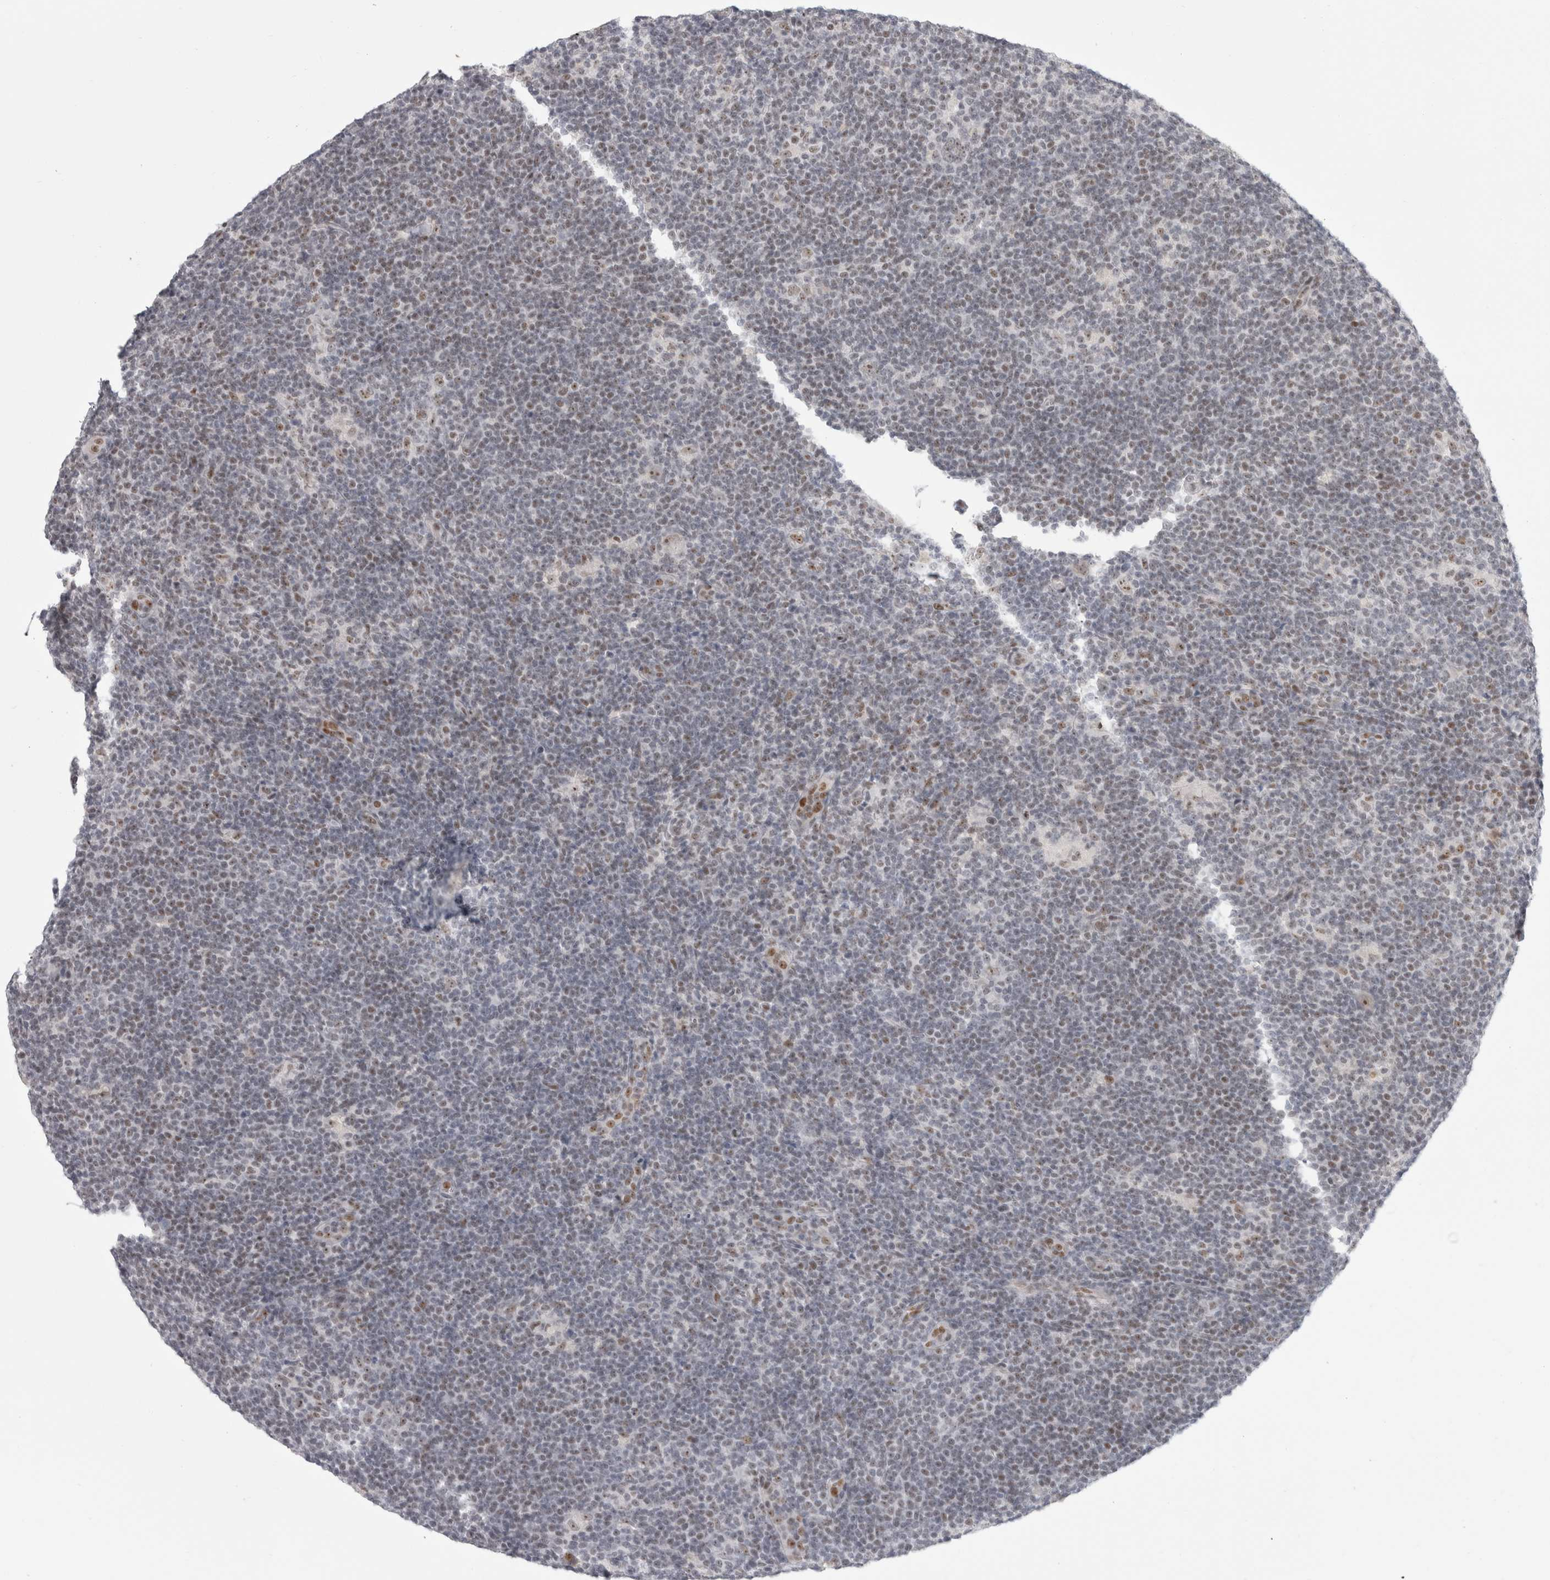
{"staining": {"intensity": "weak", "quantity": "25%-75%", "location": "nuclear"}, "tissue": "lymphoma", "cell_type": "Tumor cells", "image_type": "cancer", "snomed": [{"axis": "morphology", "description": "Hodgkin's disease, NOS"}, {"axis": "topography", "description": "Lymph node"}], "caption": "The immunohistochemical stain labels weak nuclear expression in tumor cells of lymphoma tissue. Nuclei are stained in blue.", "gene": "SENP6", "patient": {"sex": "female", "age": 57}}